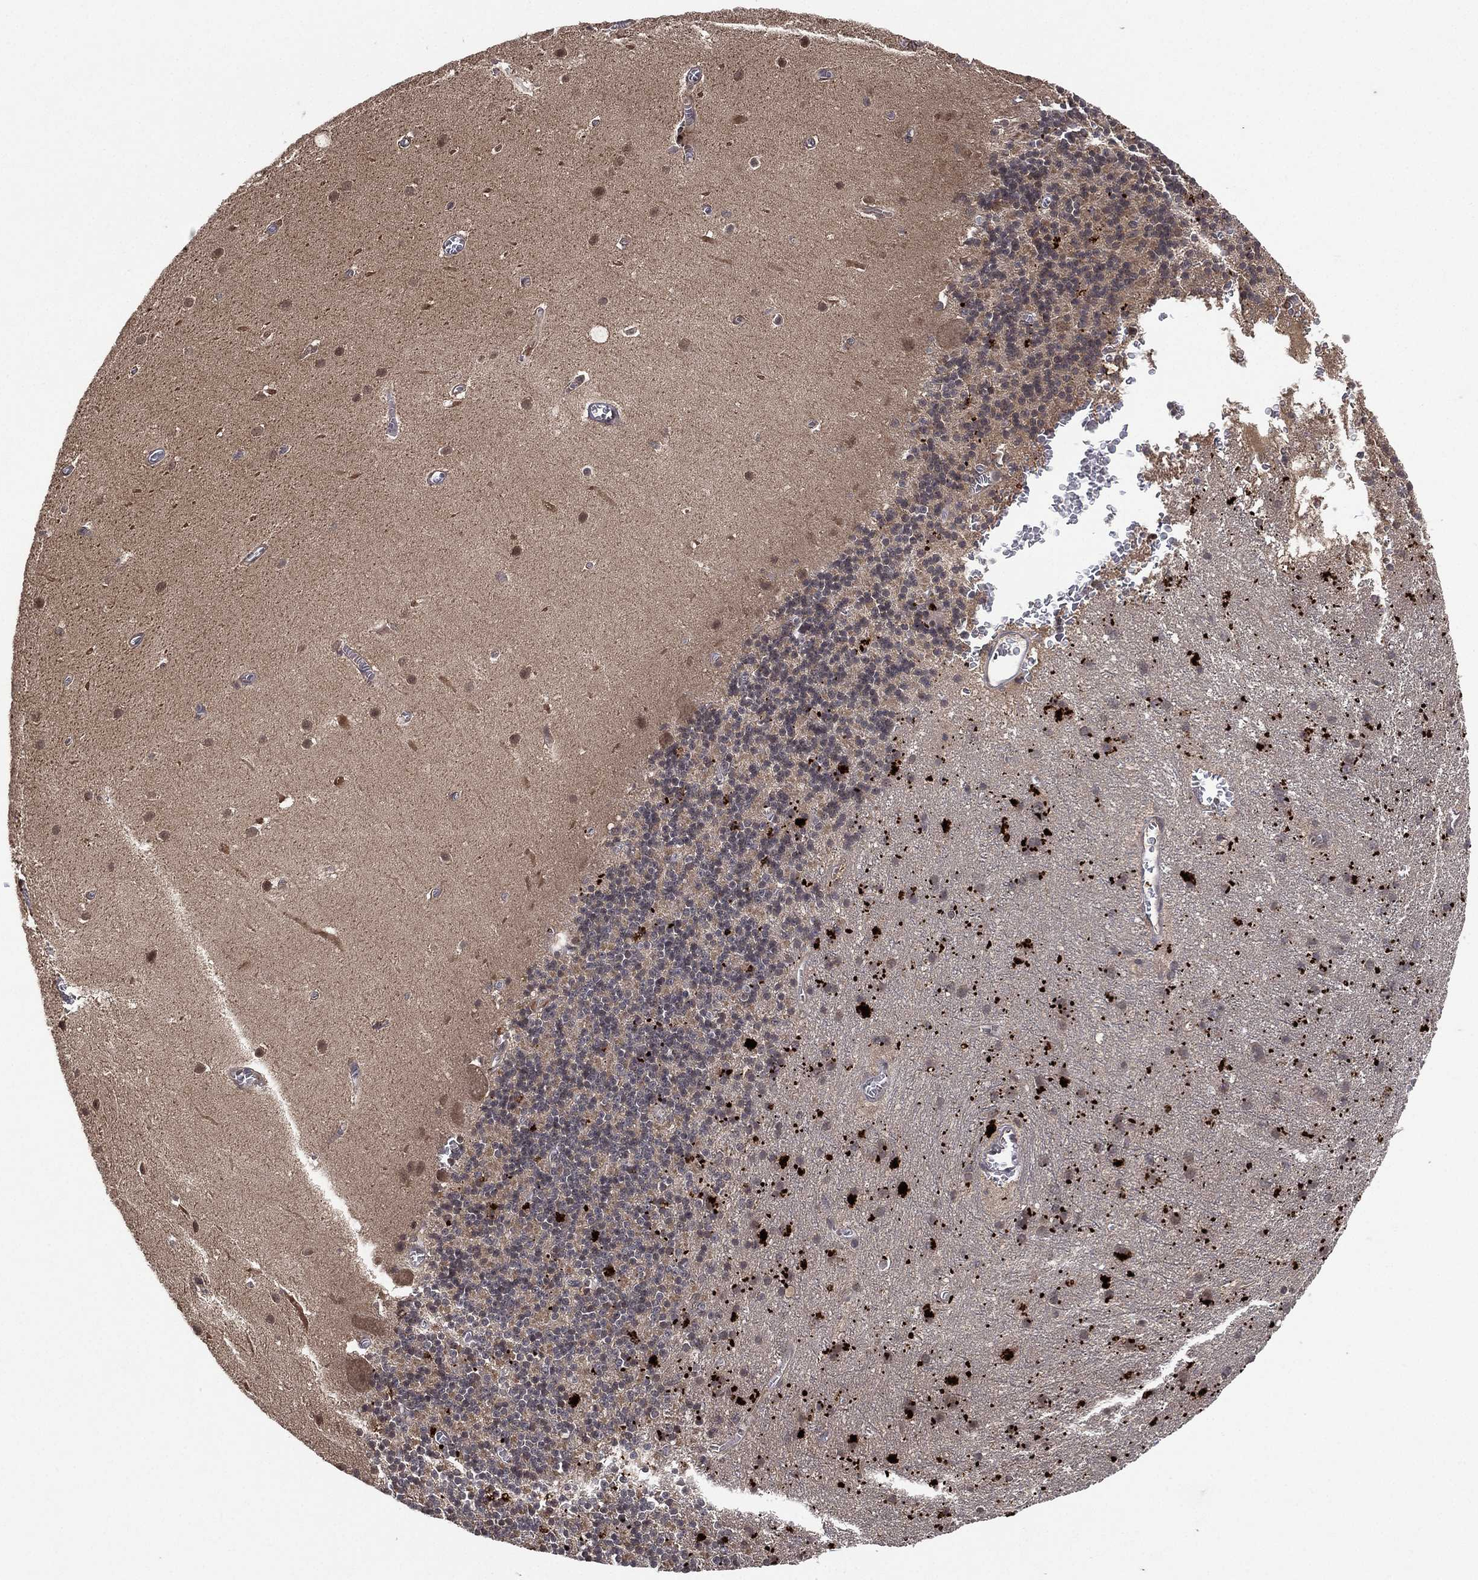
{"staining": {"intensity": "negative", "quantity": "none", "location": "none"}, "tissue": "cerebellum", "cell_type": "Cells in granular layer", "image_type": "normal", "snomed": [{"axis": "morphology", "description": "Normal tissue, NOS"}, {"axis": "topography", "description": "Cerebellum"}], "caption": "Image shows no significant protein expression in cells in granular layer of unremarkable cerebellum. (DAB (3,3'-diaminobenzidine) IHC visualized using brightfield microscopy, high magnification).", "gene": "ATG4B", "patient": {"sex": "male", "age": 70}}